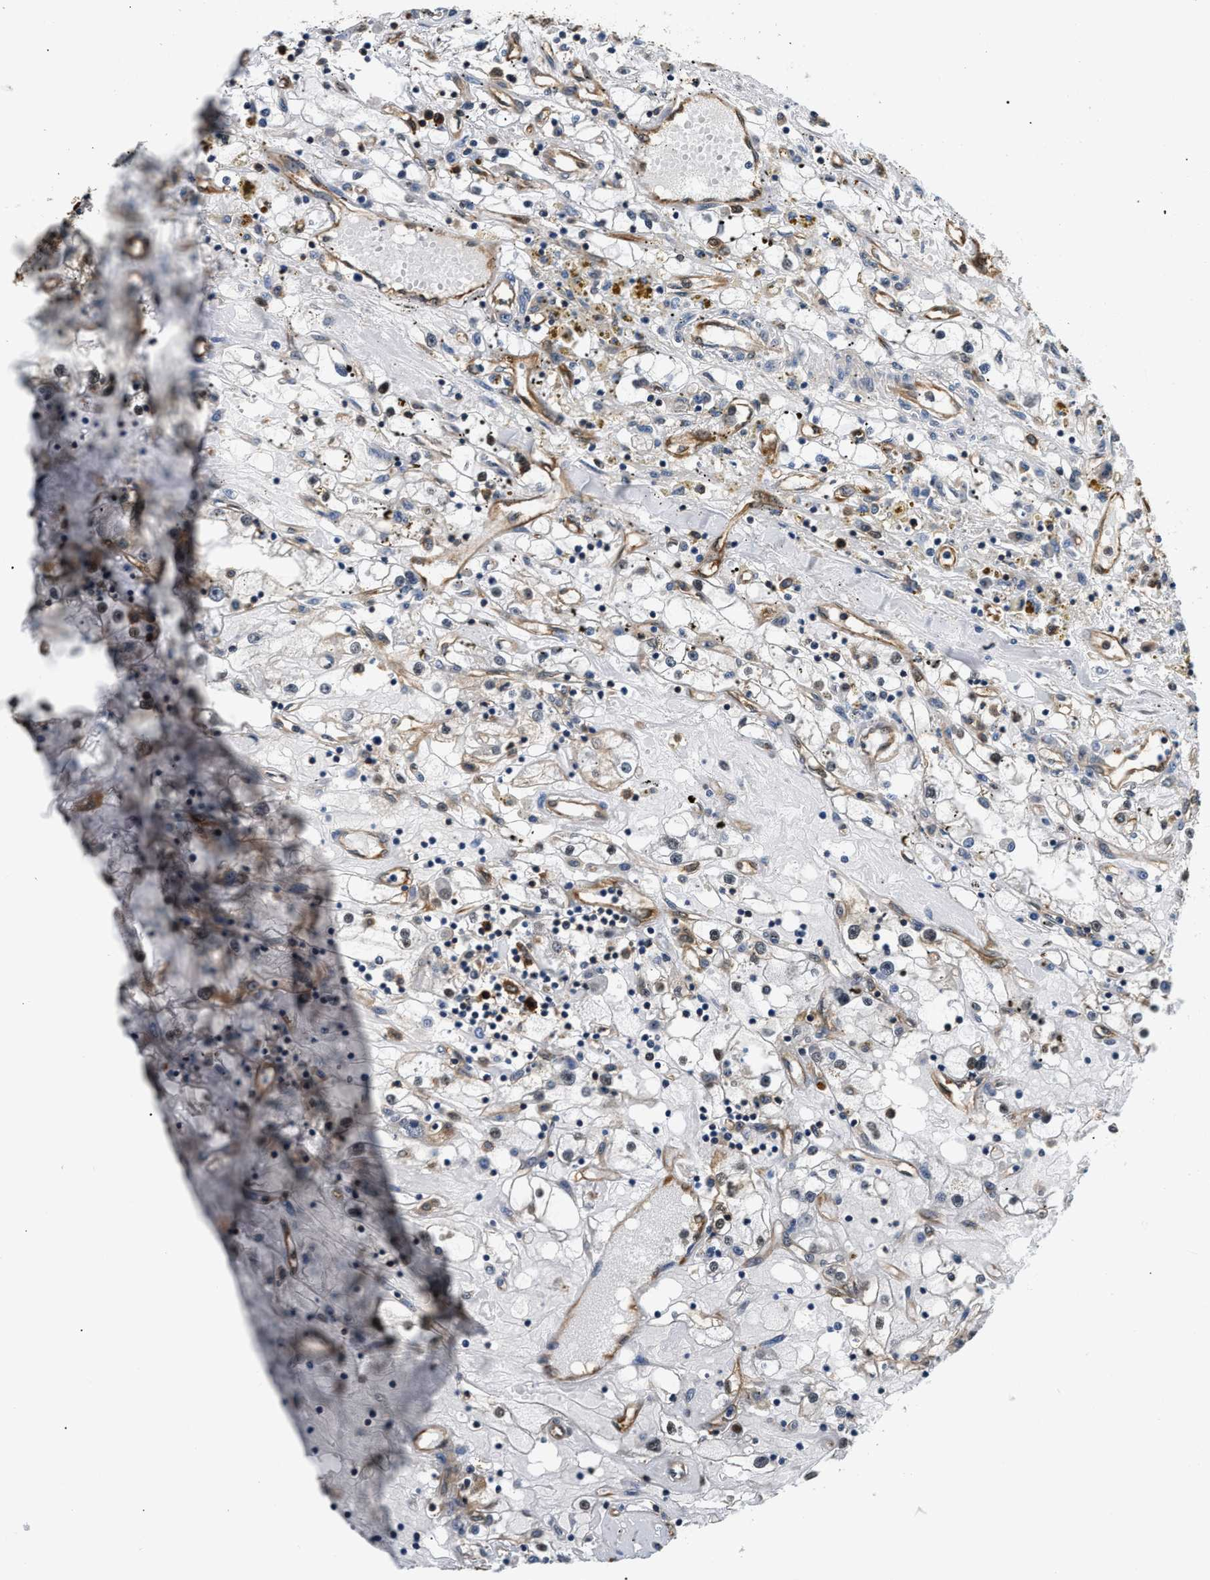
{"staining": {"intensity": "weak", "quantity": "25%-75%", "location": "cytoplasmic/membranous"}, "tissue": "renal cancer", "cell_type": "Tumor cells", "image_type": "cancer", "snomed": [{"axis": "morphology", "description": "Adenocarcinoma, NOS"}, {"axis": "topography", "description": "Kidney"}], "caption": "A low amount of weak cytoplasmic/membranous staining is appreciated in approximately 25%-75% of tumor cells in renal adenocarcinoma tissue. The staining is performed using DAB brown chromogen to label protein expression. The nuclei are counter-stained blue using hematoxylin.", "gene": "PPP2R1B", "patient": {"sex": "male", "age": 56}}